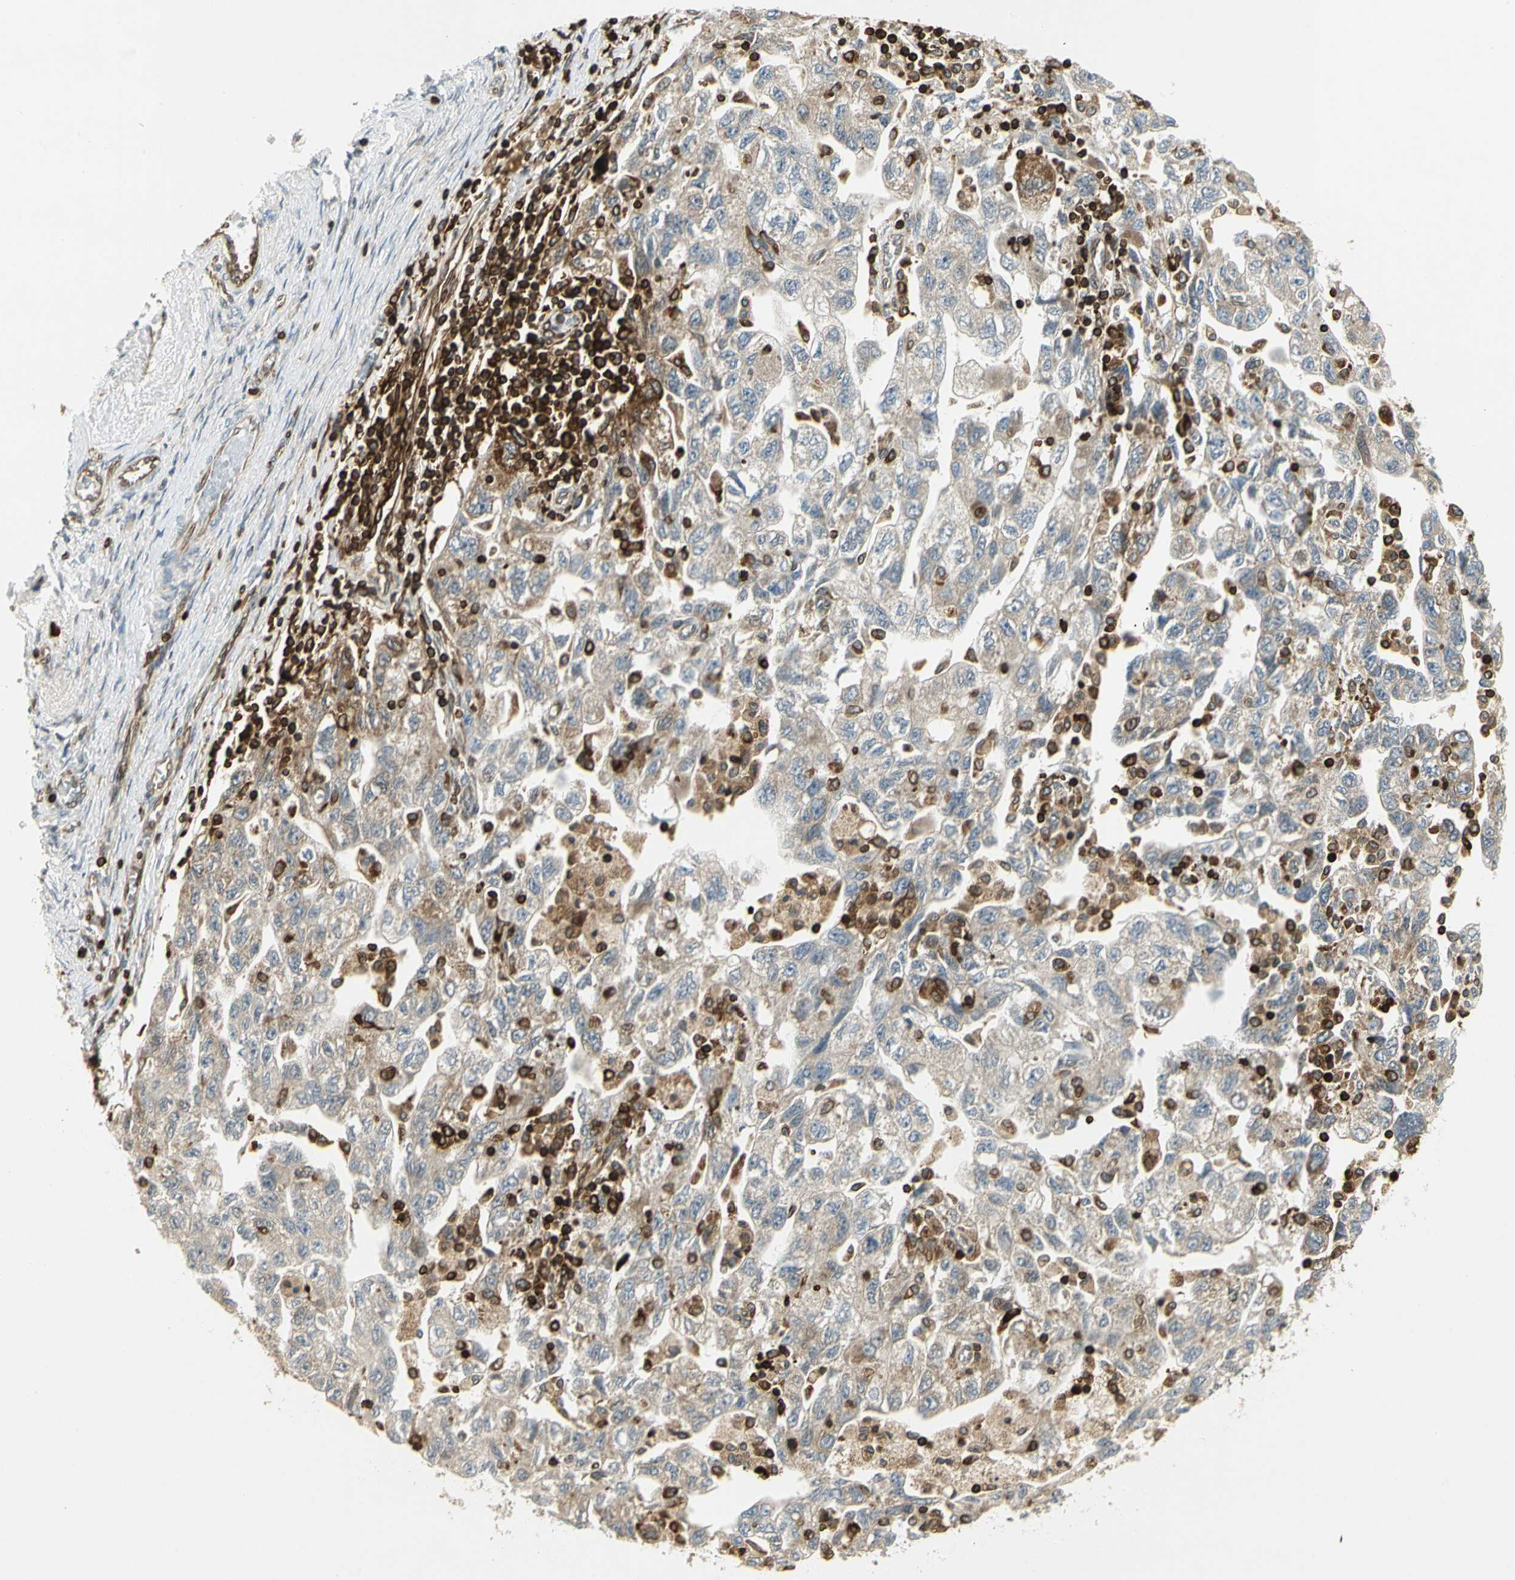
{"staining": {"intensity": "moderate", "quantity": ">75%", "location": "cytoplasmic/membranous"}, "tissue": "ovarian cancer", "cell_type": "Tumor cells", "image_type": "cancer", "snomed": [{"axis": "morphology", "description": "Carcinoma, NOS"}, {"axis": "morphology", "description": "Cystadenocarcinoma, serous, NOS"}, {"axis": "topography", "description": "Ovary"}], "caption": "About >75% of tumor cells in ovarian carcinoma reveal moderate cytoplasmic/membranous protein staining as visualized by brown immunohistochemical staining.", "gene": "TAPBP", "patient": {"sex": "female", "age": 69}}